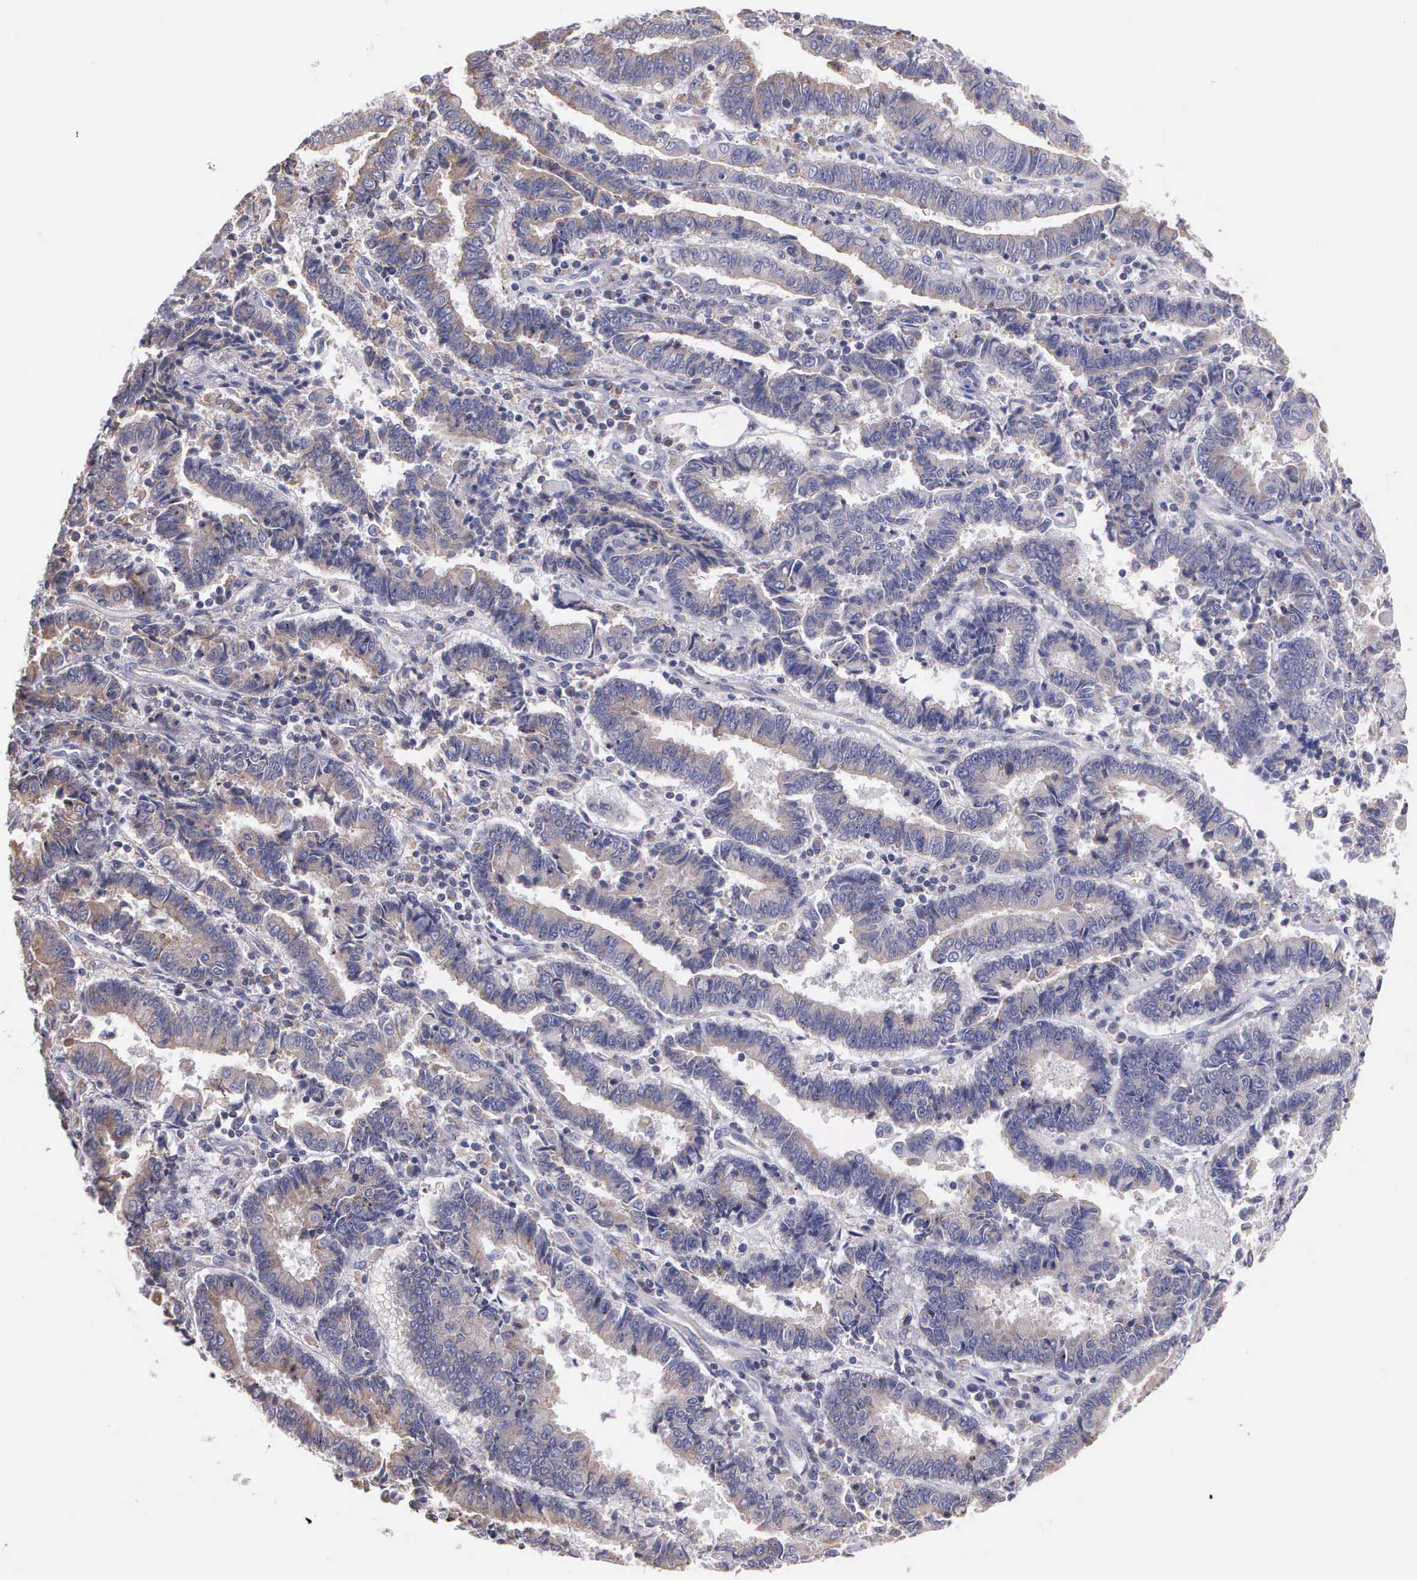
{"staining": {"intensity": "weak", "quantity": ">75%", "location": "cytoplasmic/membranous"}, "tissue": "endometrial cancer", "cell_type": "Tumor cells", "image_type": "cancer", "snomed": [{"axis": "morphology", "description": "Adenocarcinoma, NOS"}, {"axis": "topography", "description": "Endometrium"}], "caption": "Human adenocarcinoma (endometrial) stained with a protein marker demonstrates weak staining in tumor cells.", "gene": "MIA2", "patient": {"sex": "female", "age": 75}}